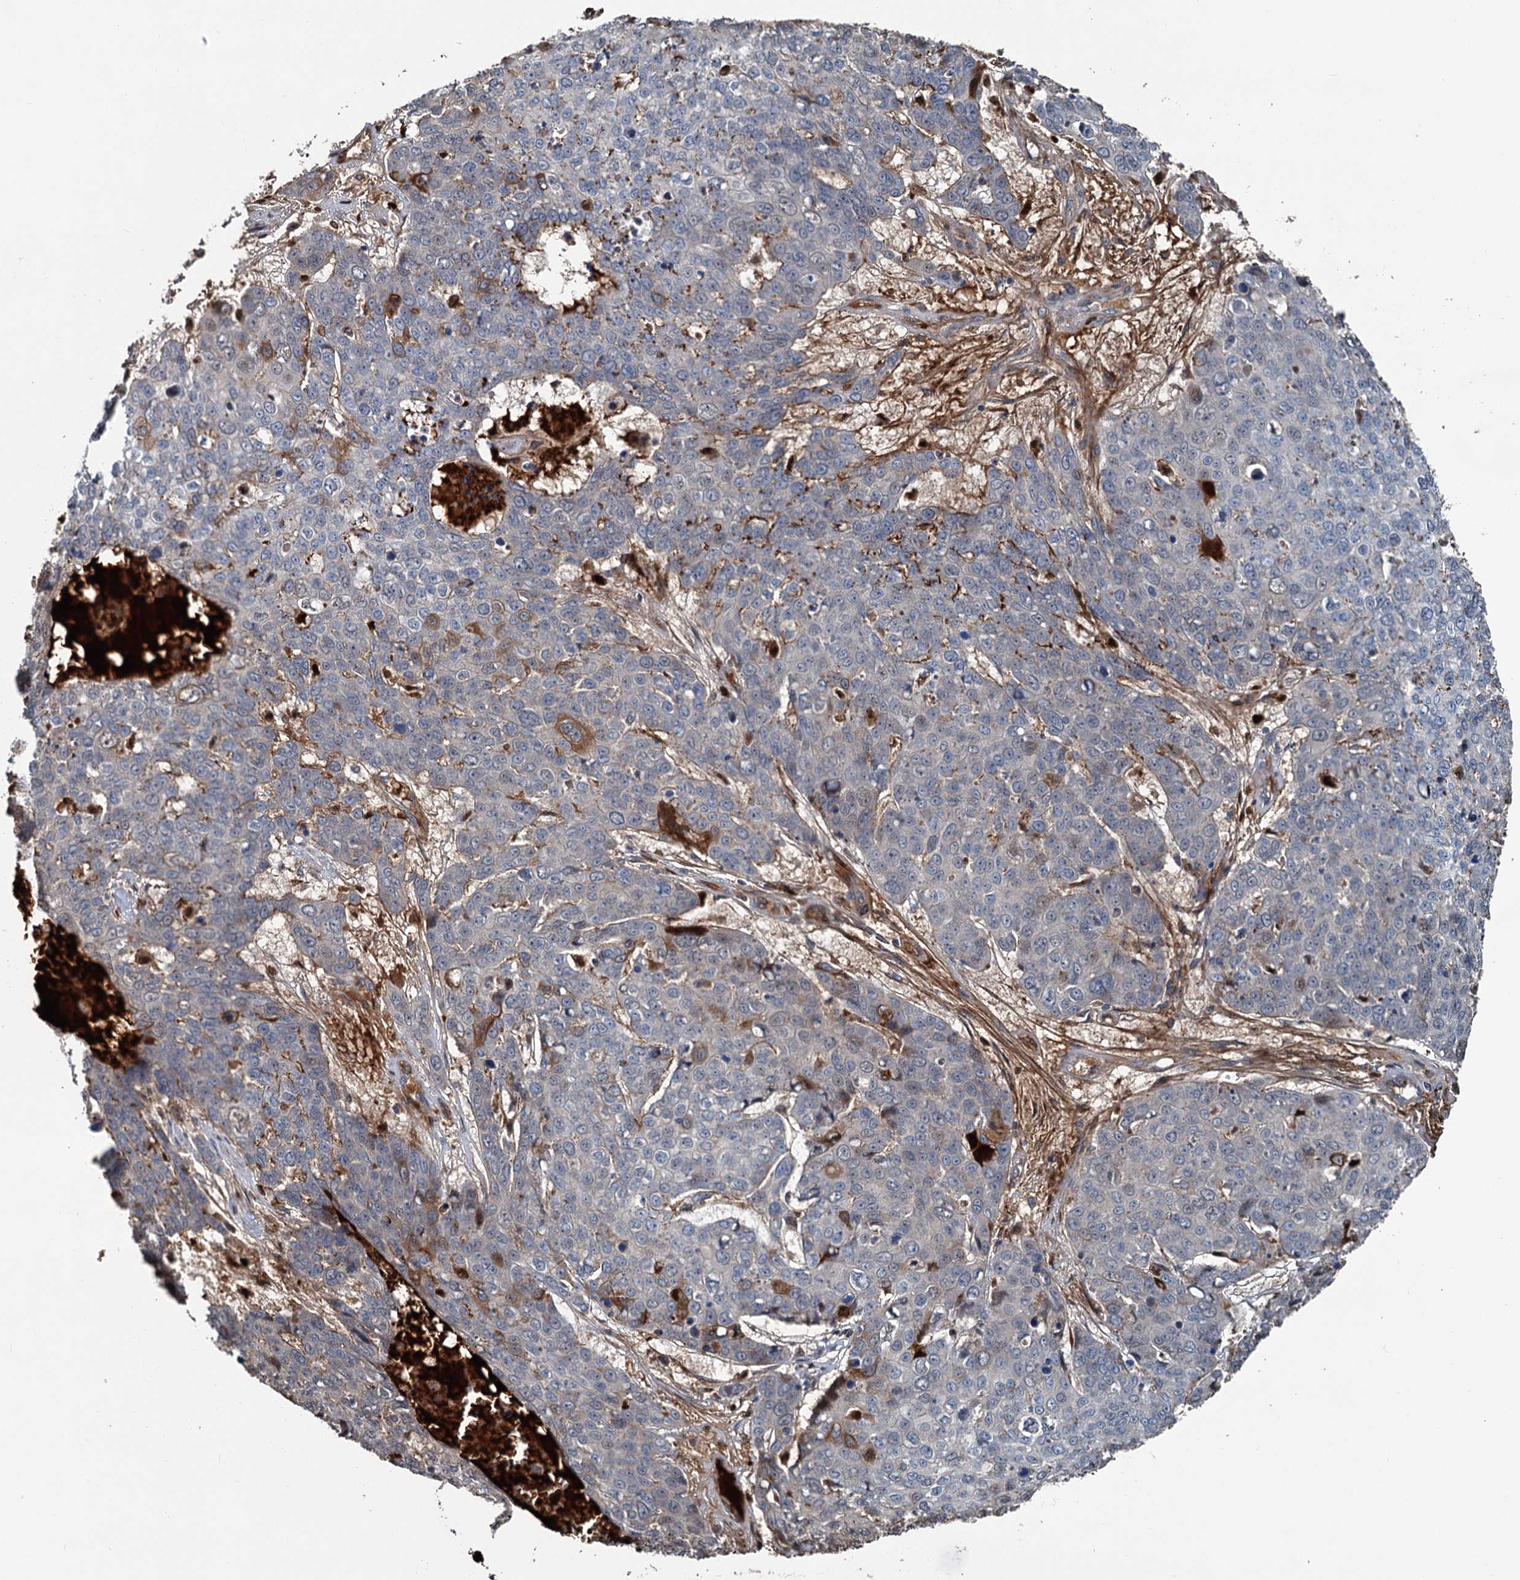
{"staining": {"intensity": "negative", "quantity": "none", "location": "none"}, "tissue": "skin cancer", "cell_type": "Tumor cells", "image_type": "cancer", "snomed": [{"axis": "morphology", "description": "Squamous cell carcinoma, NOS"}, {"axis": "topography", "description": "Skin"}], "caption": "Protein analysis of skin cancer demonstrates no significant staining in tumor cells.", "gene": "TEDC1", "patient": {"sex": "male", "age": 71}}